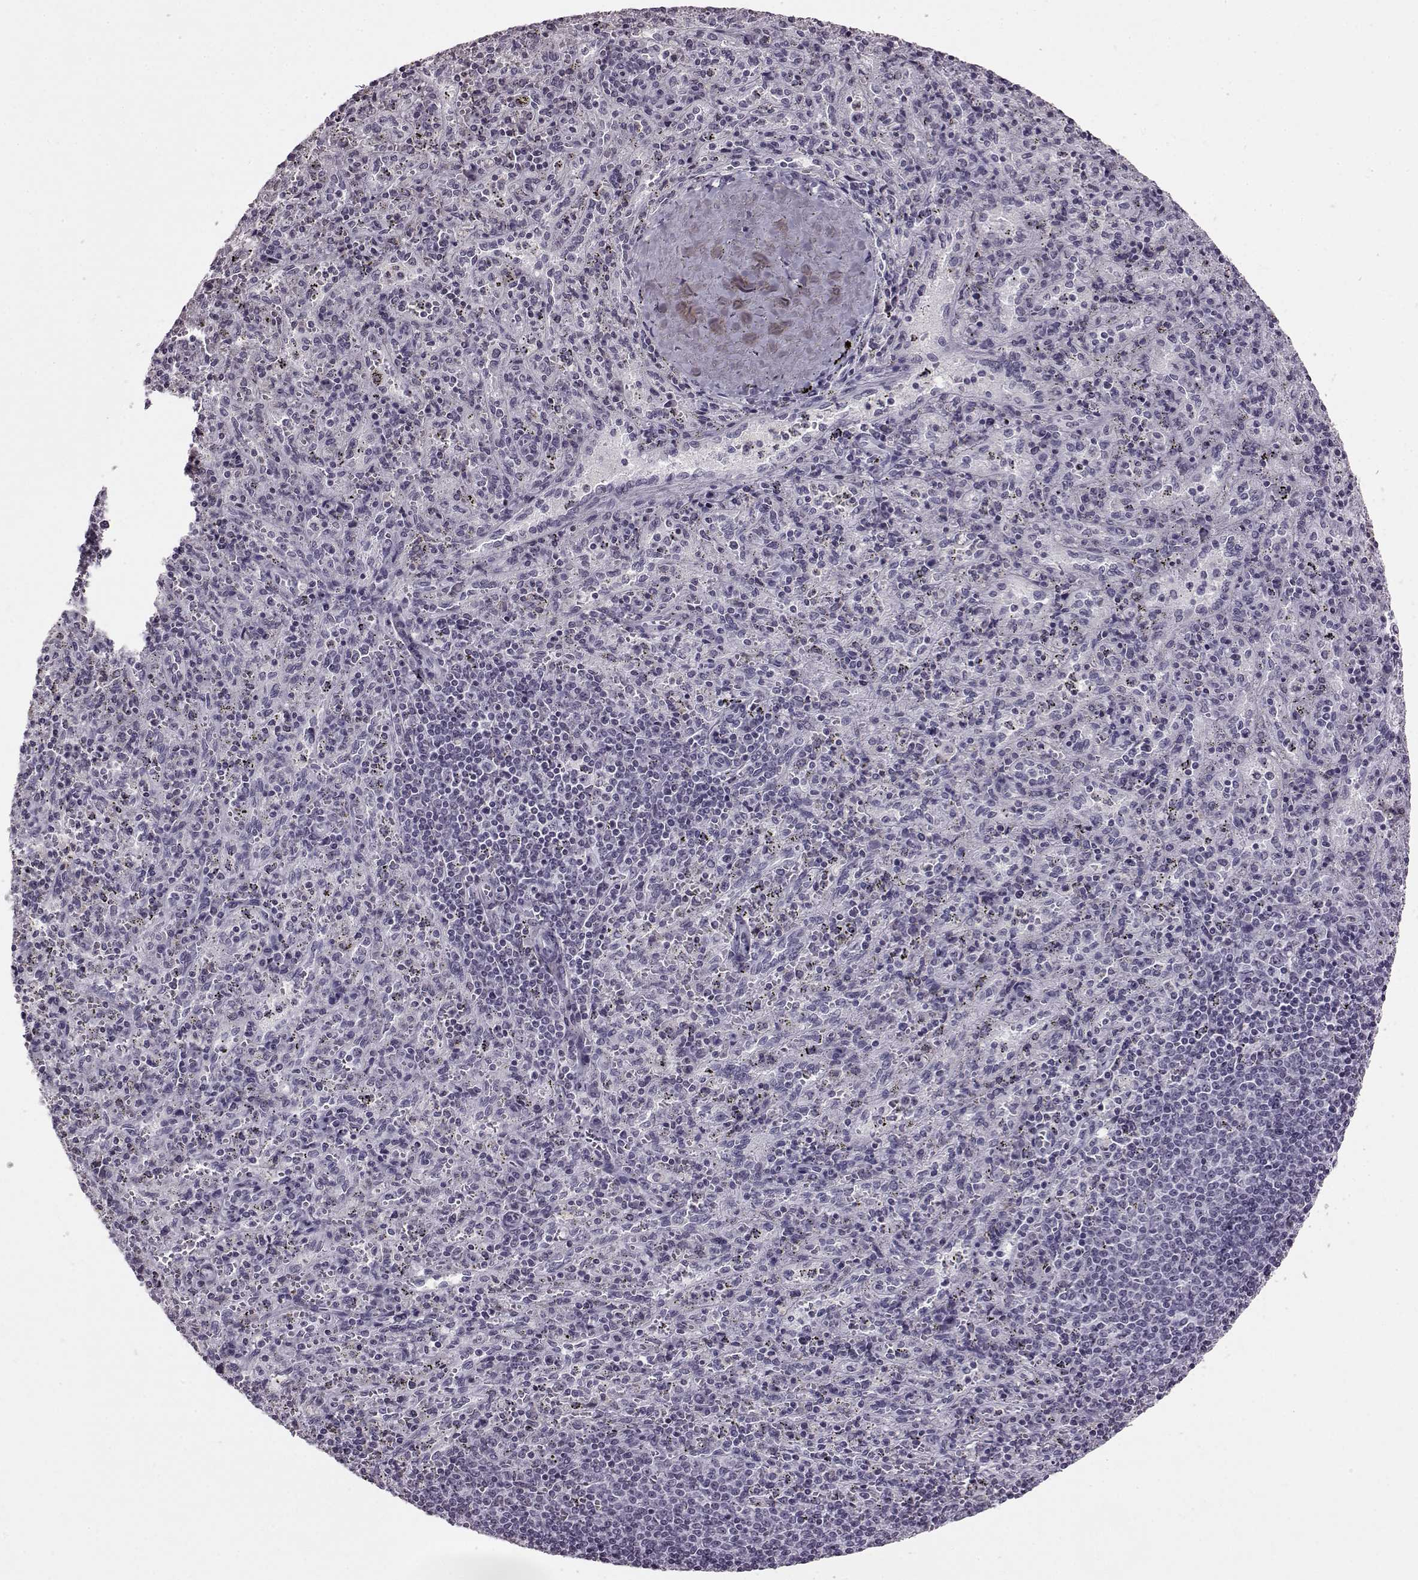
{"staining": {"intensity": "negative", "quantity": "none", "location": "none"}, "tissue": "spleen", "cell_type": "Cells in red pulp", "image_type": "normal", "snomed": [{"axis": "morphology", "description": "Normal tissue, NOS"}, {"axis": "topography", "description": "Spleen"}], "caption": "Immunohistochemical staining of benign spleen demonstrates no significant positivity in cells in red pulp. Brightfield microscopy of immunohistochemistry stained with DAB (brown) and hematoxylin (blue), captured at high magnification.", "gene": "ADGRG2", "patient": {"sex": "male", "age": 57}}